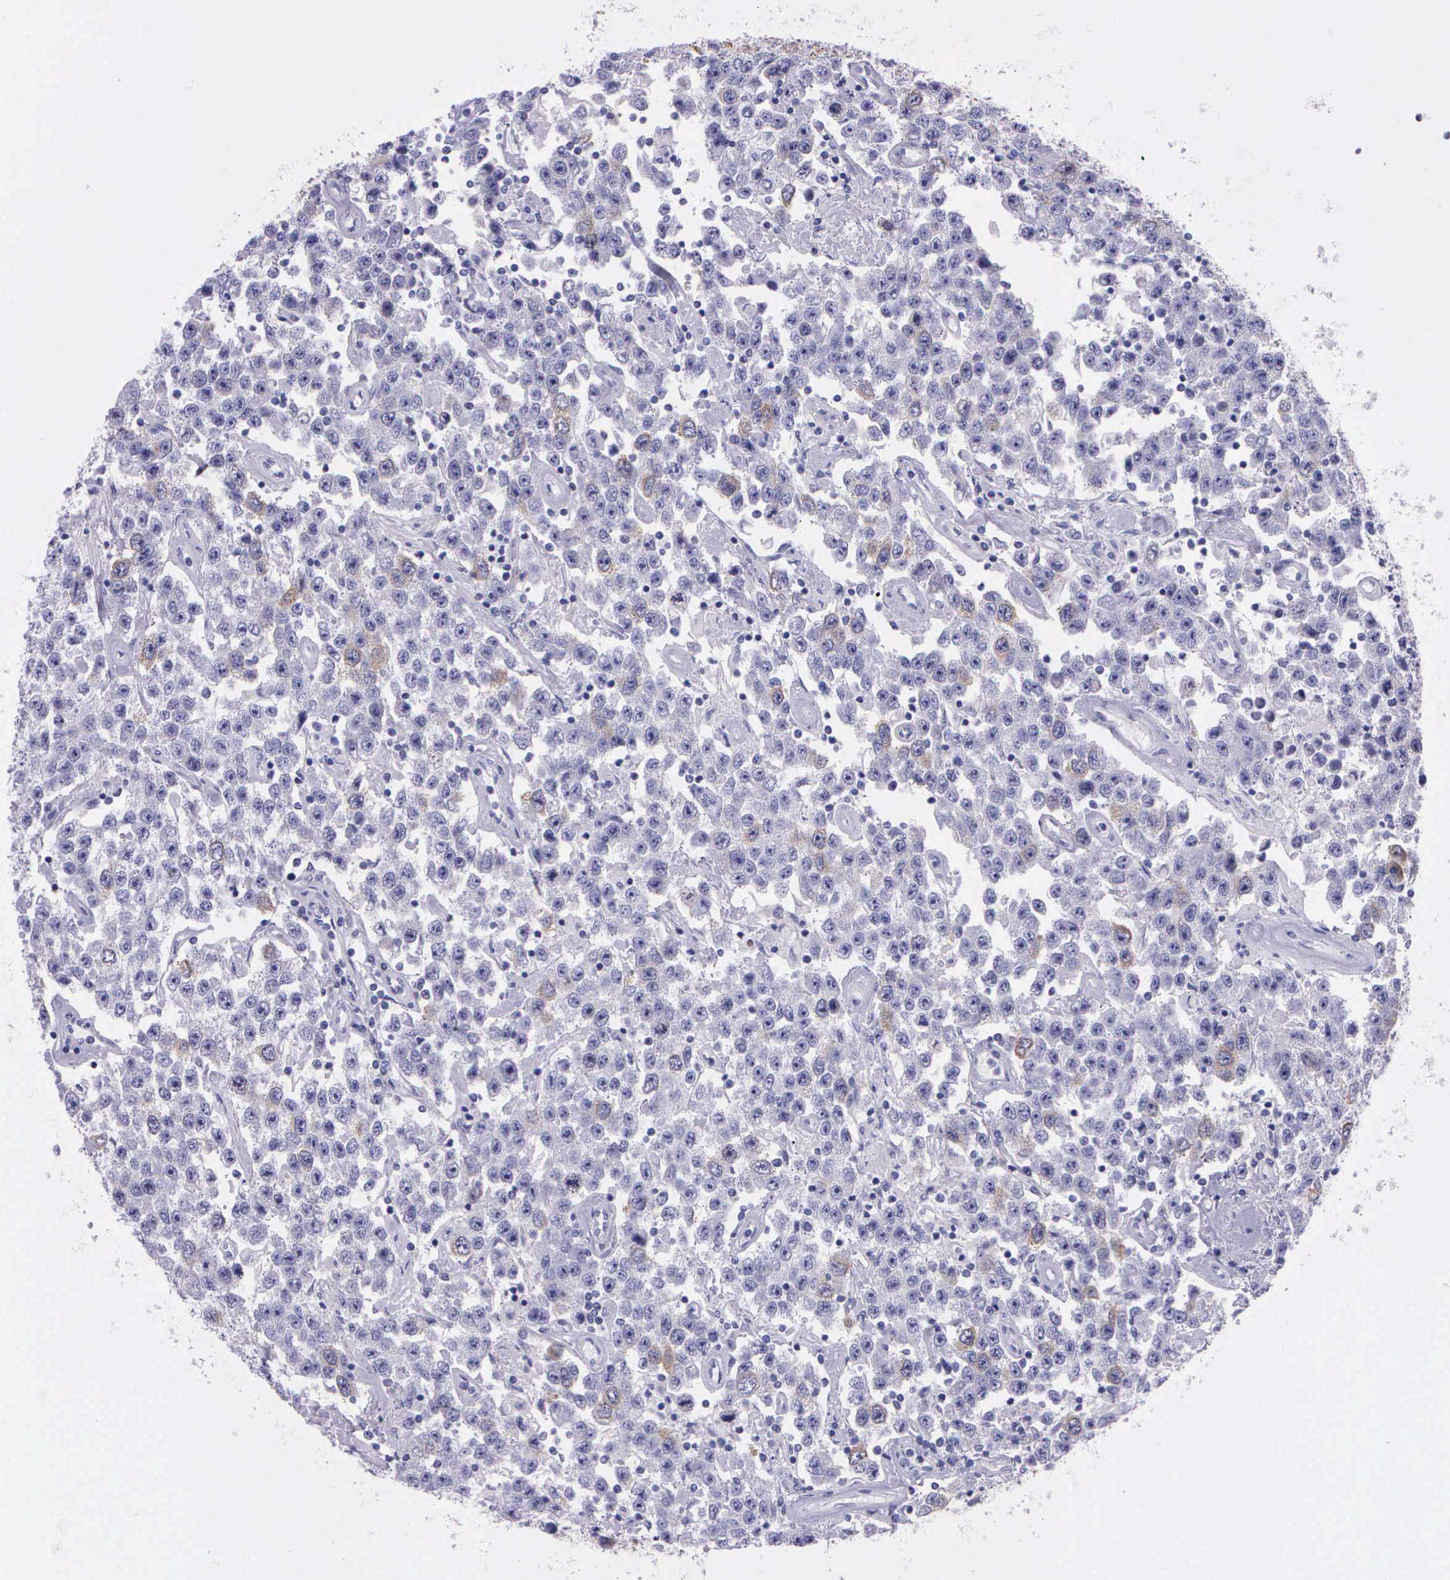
{"staining": {"intensity": "moderate", "quantity": "<25%", "location": "cytoplasmic/membranous"}, "tissue": "testis cancer", "cell_type": "Tumor cells", "image_type": "cancer", "snomed": [{"axis": "morphology", "description": "Seminoma, NOS"}, {"axis": "topography", "description": "Testis"}], "caption": "Seminoma (testis) was stained to show a protein in brown. There is low levels of moderate cytoplasmic/membranous positivity in about <25% of tumor cells.", "gene": "CCNB1", "patient": {"sex": "male", "age": 52}}